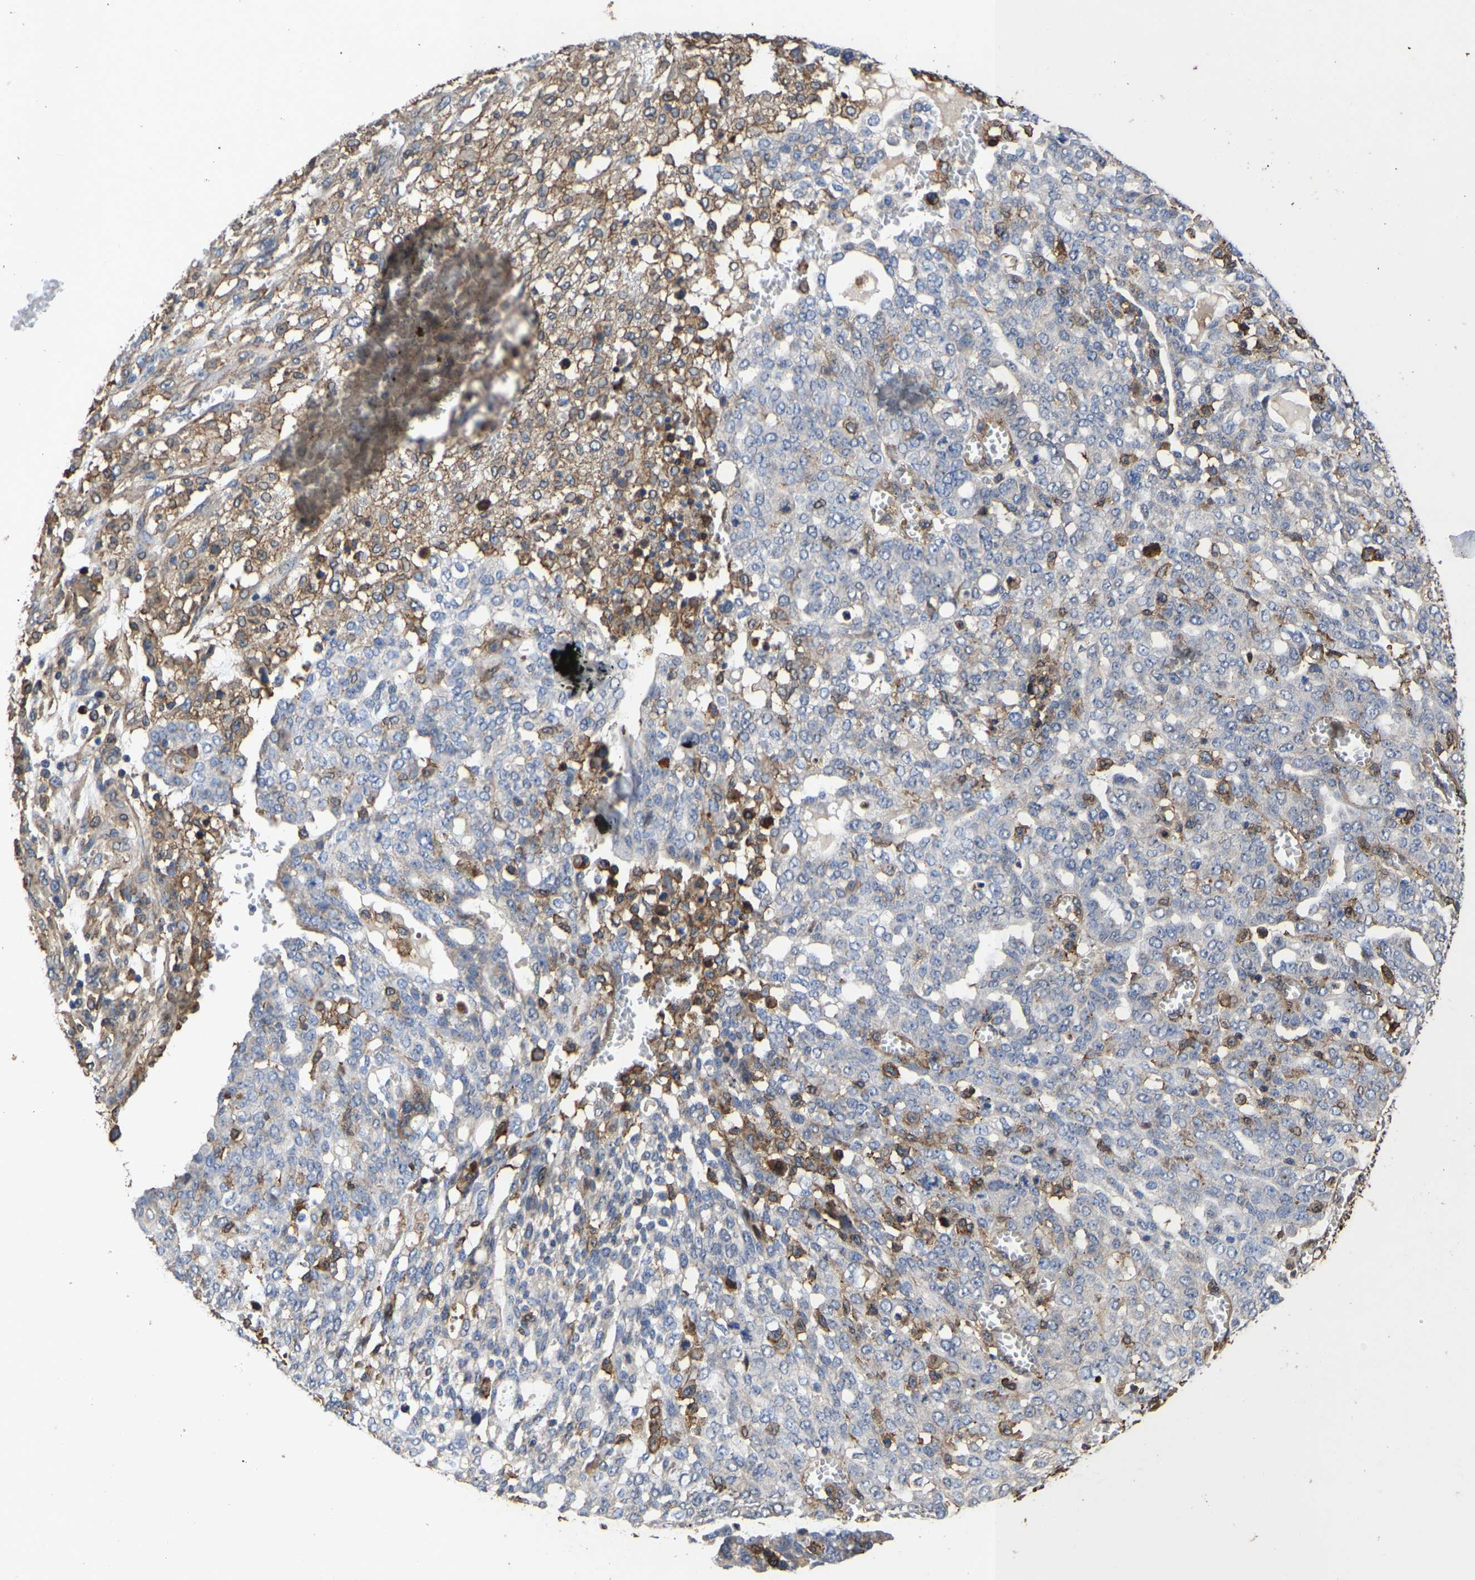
{"staining": {"intensity": "negative", "quantity": "none", "location": "none"}, "tissue": "ovarian cancer", "cell_type": "Tumor cells", "image_type": "cancer", "snomed": [{"axis": "morphology", "description": "Cystadenocarcinoma, serous, NOS"}, {"axis": "topography", "description": "Soft tissue"}, {"axis": "topography", "description": "Ovary"}], "caption": "Tumor cells are negative for brown protein staining in ovarian cancer. (IHC, brightfield microscopy, high magnification).", "gene": "LIF", "patient": {"sex": "female", "age": 57}}